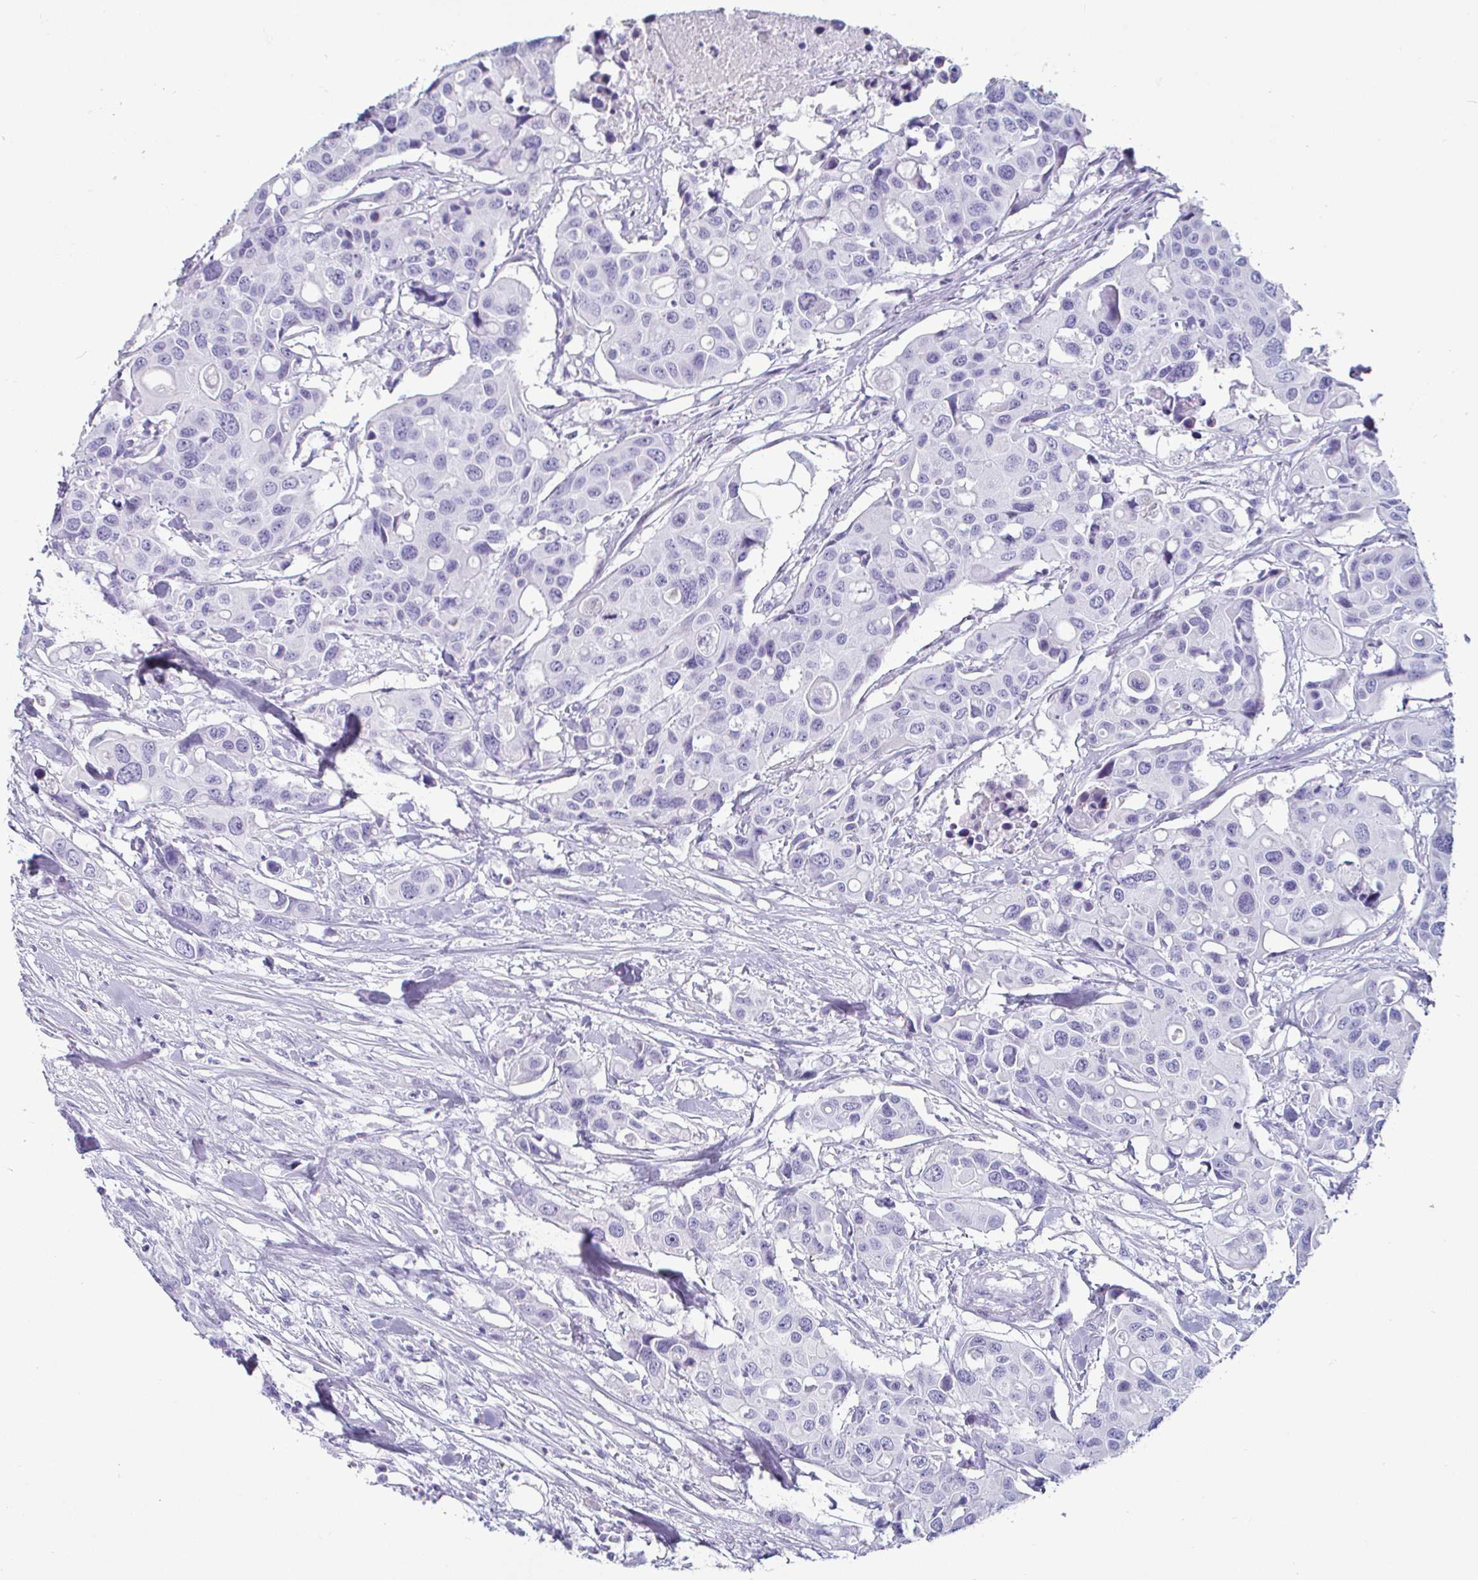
{"staining": {"intensity": "negative", "quantity": "none", "location": "none"}, "tissue": "colorectal cancer", "cell_type": "Tumor cells", "image_type": "cancer", "snomed": [{"axis": "morphology", "description": "Adenocarcinoma, NOS"}, {"axis": "topography", "description": "Colon"}], "caption": "Adenocarcinoma (colorectal) stained for a protein using immunohistochemistry displays no positivity tumor cells.", "gene": "CREG2", "patient": {"sex": "male", "age": 77}}